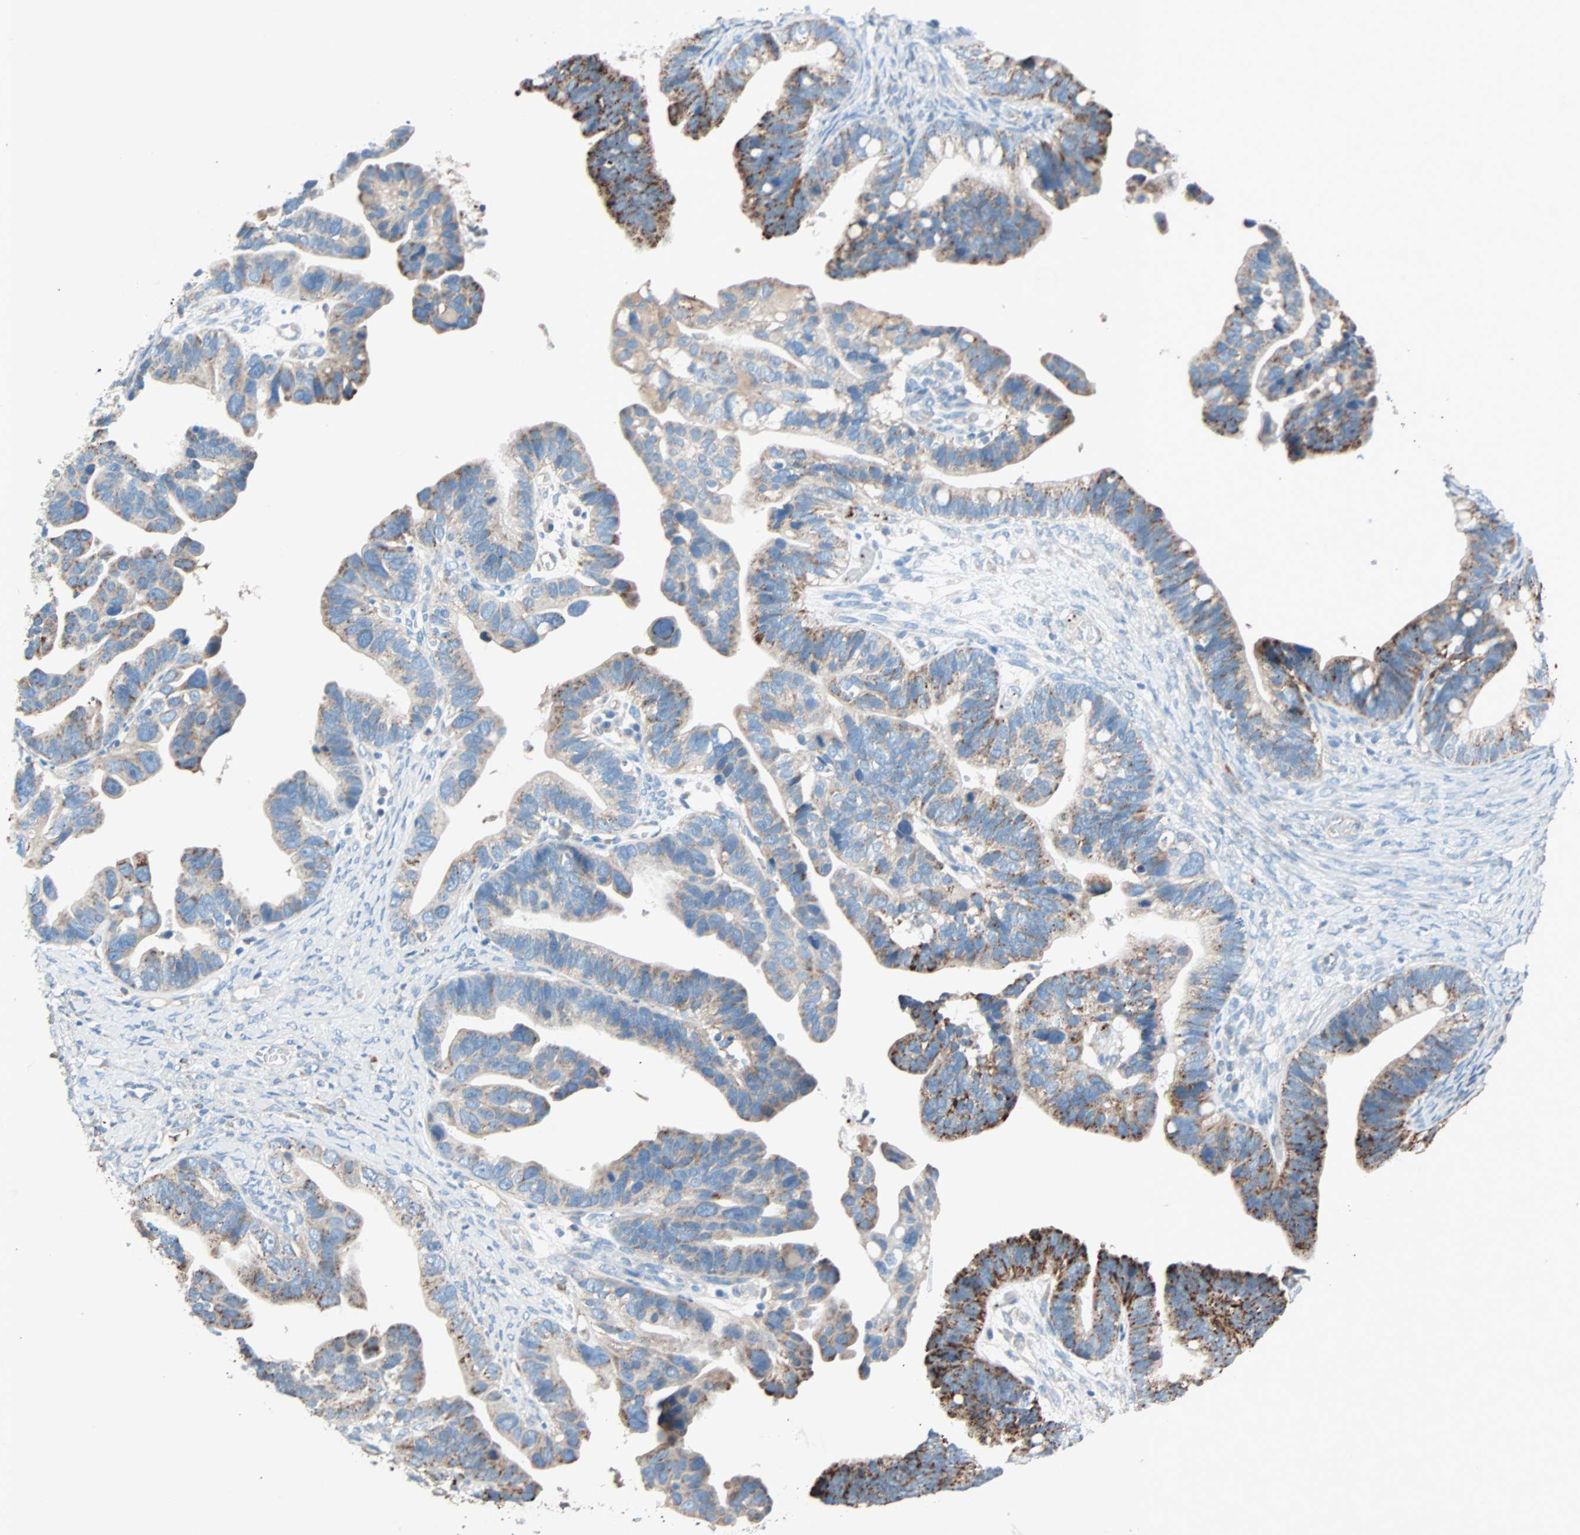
{"staining": {"intensity": "strong", "quantity": ">75%", "location": "cytoplasmic/membranous"}, "tissue": "ovarian cancer", "cell_type": "Tumor cells", "image_type": "cancer", "snomed": [{"axis": "morphology", "description": "Cystadenocarcinoma, serous, NOS"}, {"axis": "topography", "description": "Ovary"}], "caption": "Immunohistochemical staining of human ovarian cancer displays high levels of strong cytoplasmic/membranous protein expression in about >75% of tumor cells.", "gene": "LY6G6F", "patient": {"sex": "female", "age": 56}}